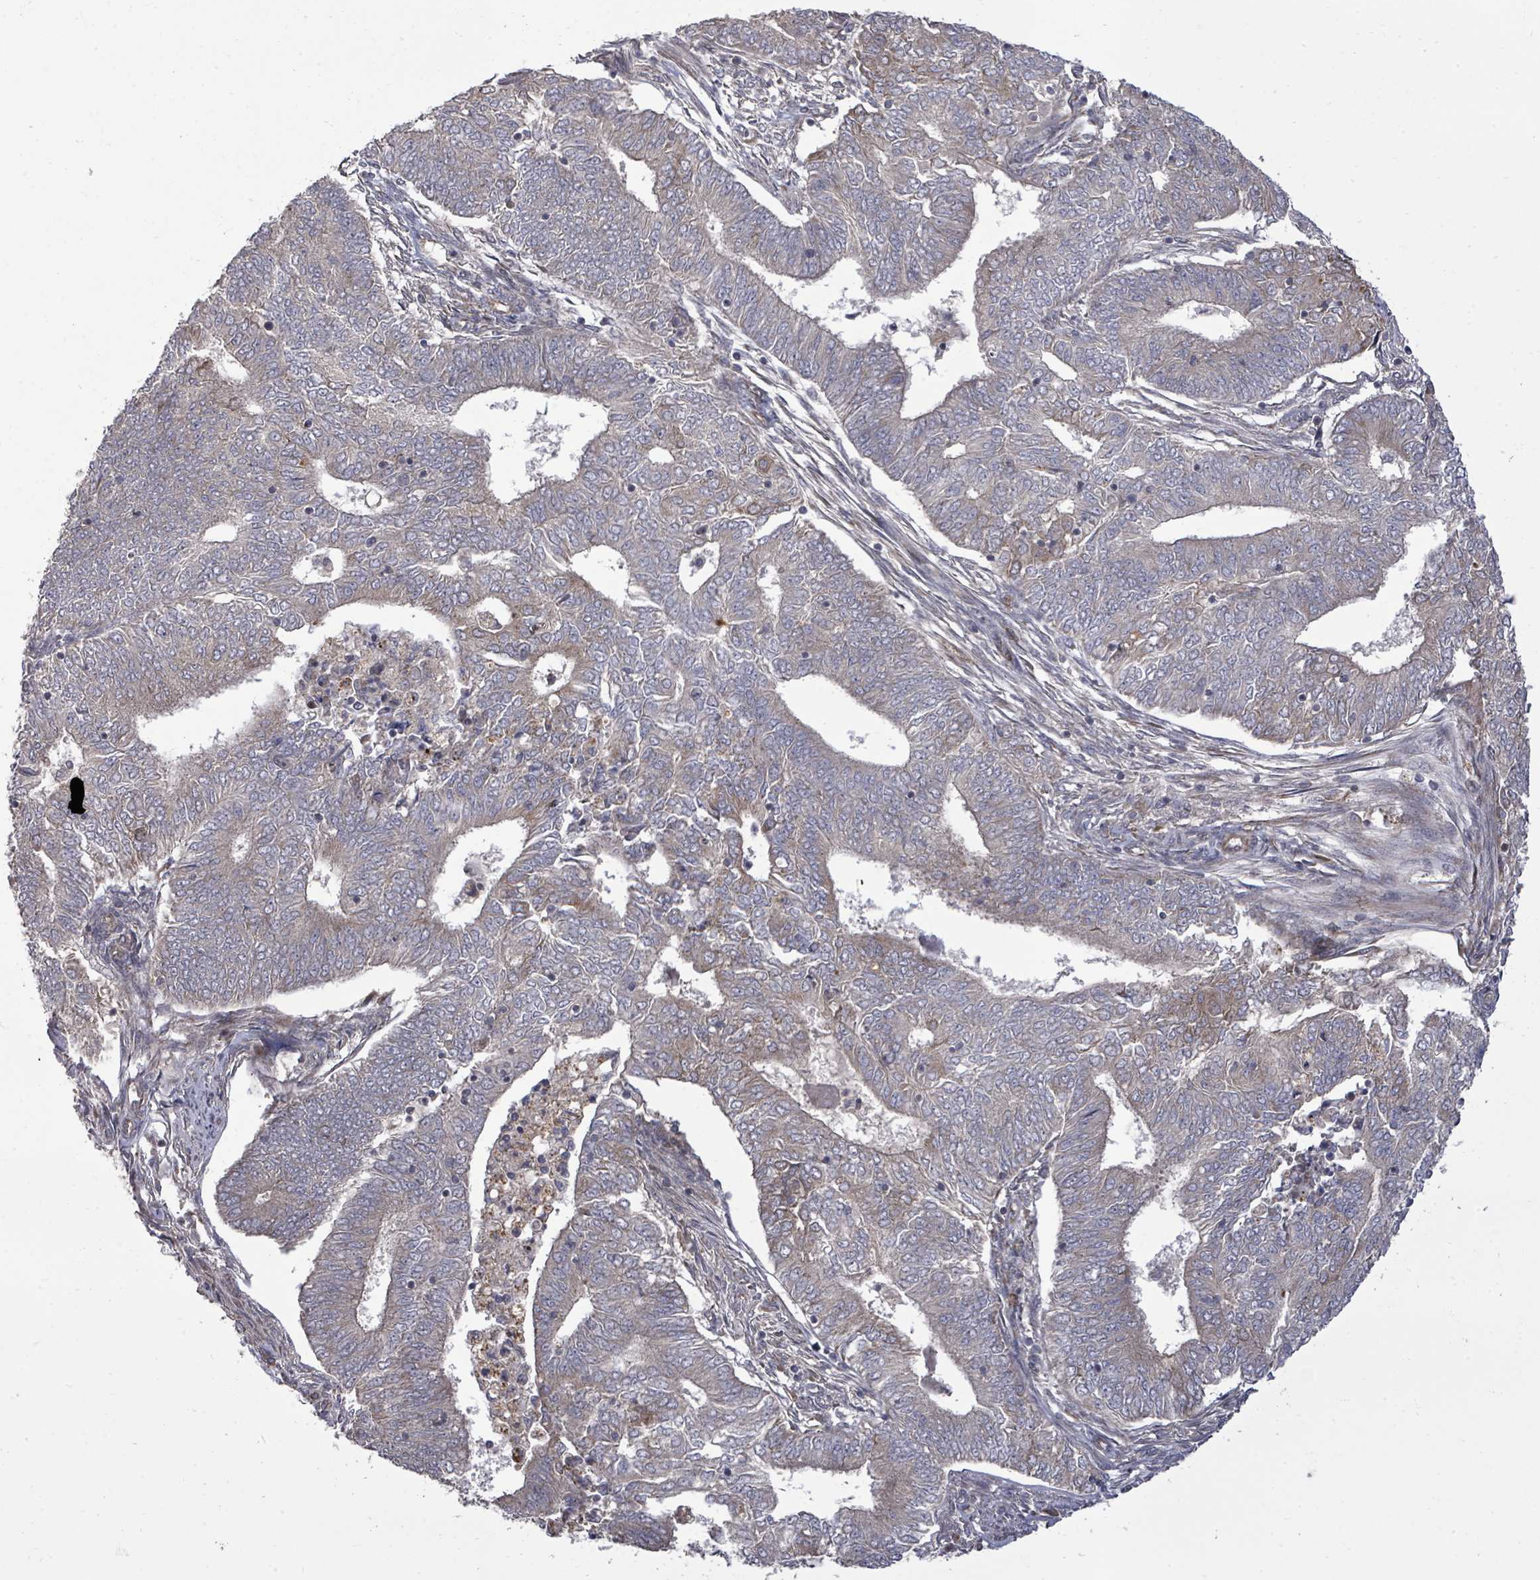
{"staining": {"intensity": "weak", "quantity": "25%-75%", "location": "cytoplasmic/membranous"}, "tissue": "endometrial cancer", "cell_type": "Tumor cells", "image_type": "cancer", "snomed": [{"axis": "morphology", "description": "Adenocarcinoma, NOS"}, {"axis": "topography", "description": "Endometrium"}], "caption": "This micrograph shows immunohistochemistry (IHC) staining of endometrial cancer, with low weak cytoplasmic/membranous staining in approximately 25%-75% of tumor cells.", "gene": "KRTAP27-1", "patient": {"sex": "female", "age": 62}}